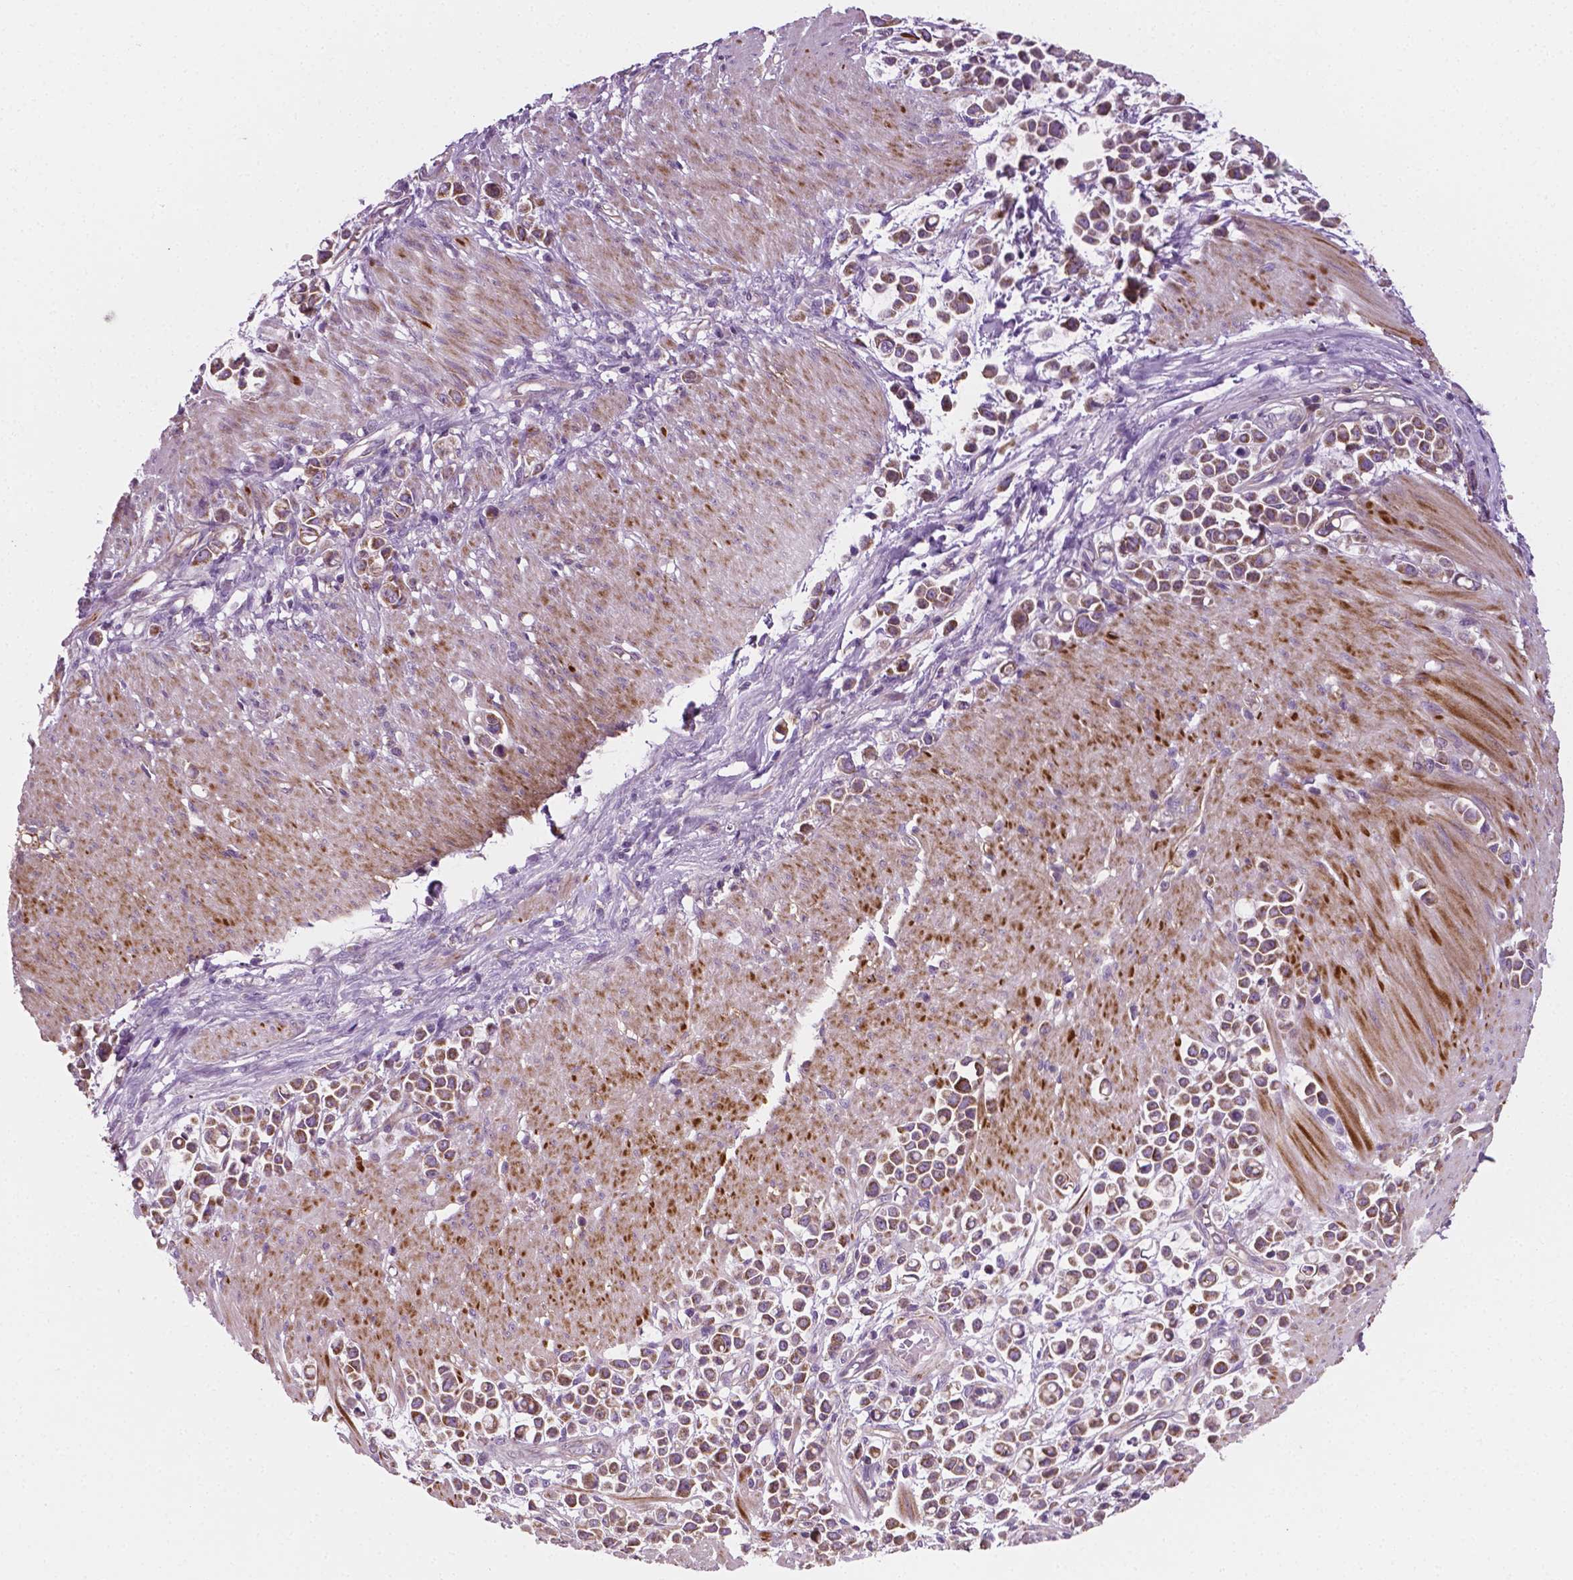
{"staining": {"intensity": "weak", "quantity": ">75%", "location": "cytoplasmic/membranous"}, "tissue": "stomach cancer", "cell_type": "Tumor cells", "image_type": "cancer", "snomed": [{"axis": "morphology", "description": "Adenocarcinoma, NOS"}, {"axis": "topography", "description": "Stomach"}], "caption": "Protein expression analysis of stomach adenocarcinoma demonstrates weak cytoplasmic/membranous positivity in about >75% of tumor cells. The staining is performed using DAB brown chromogen to label protein expression. The nuclei are counter-stained blue using hematoxylin.", "gene": "PTX3", "patient": {"sex": "male", "age": 82}}